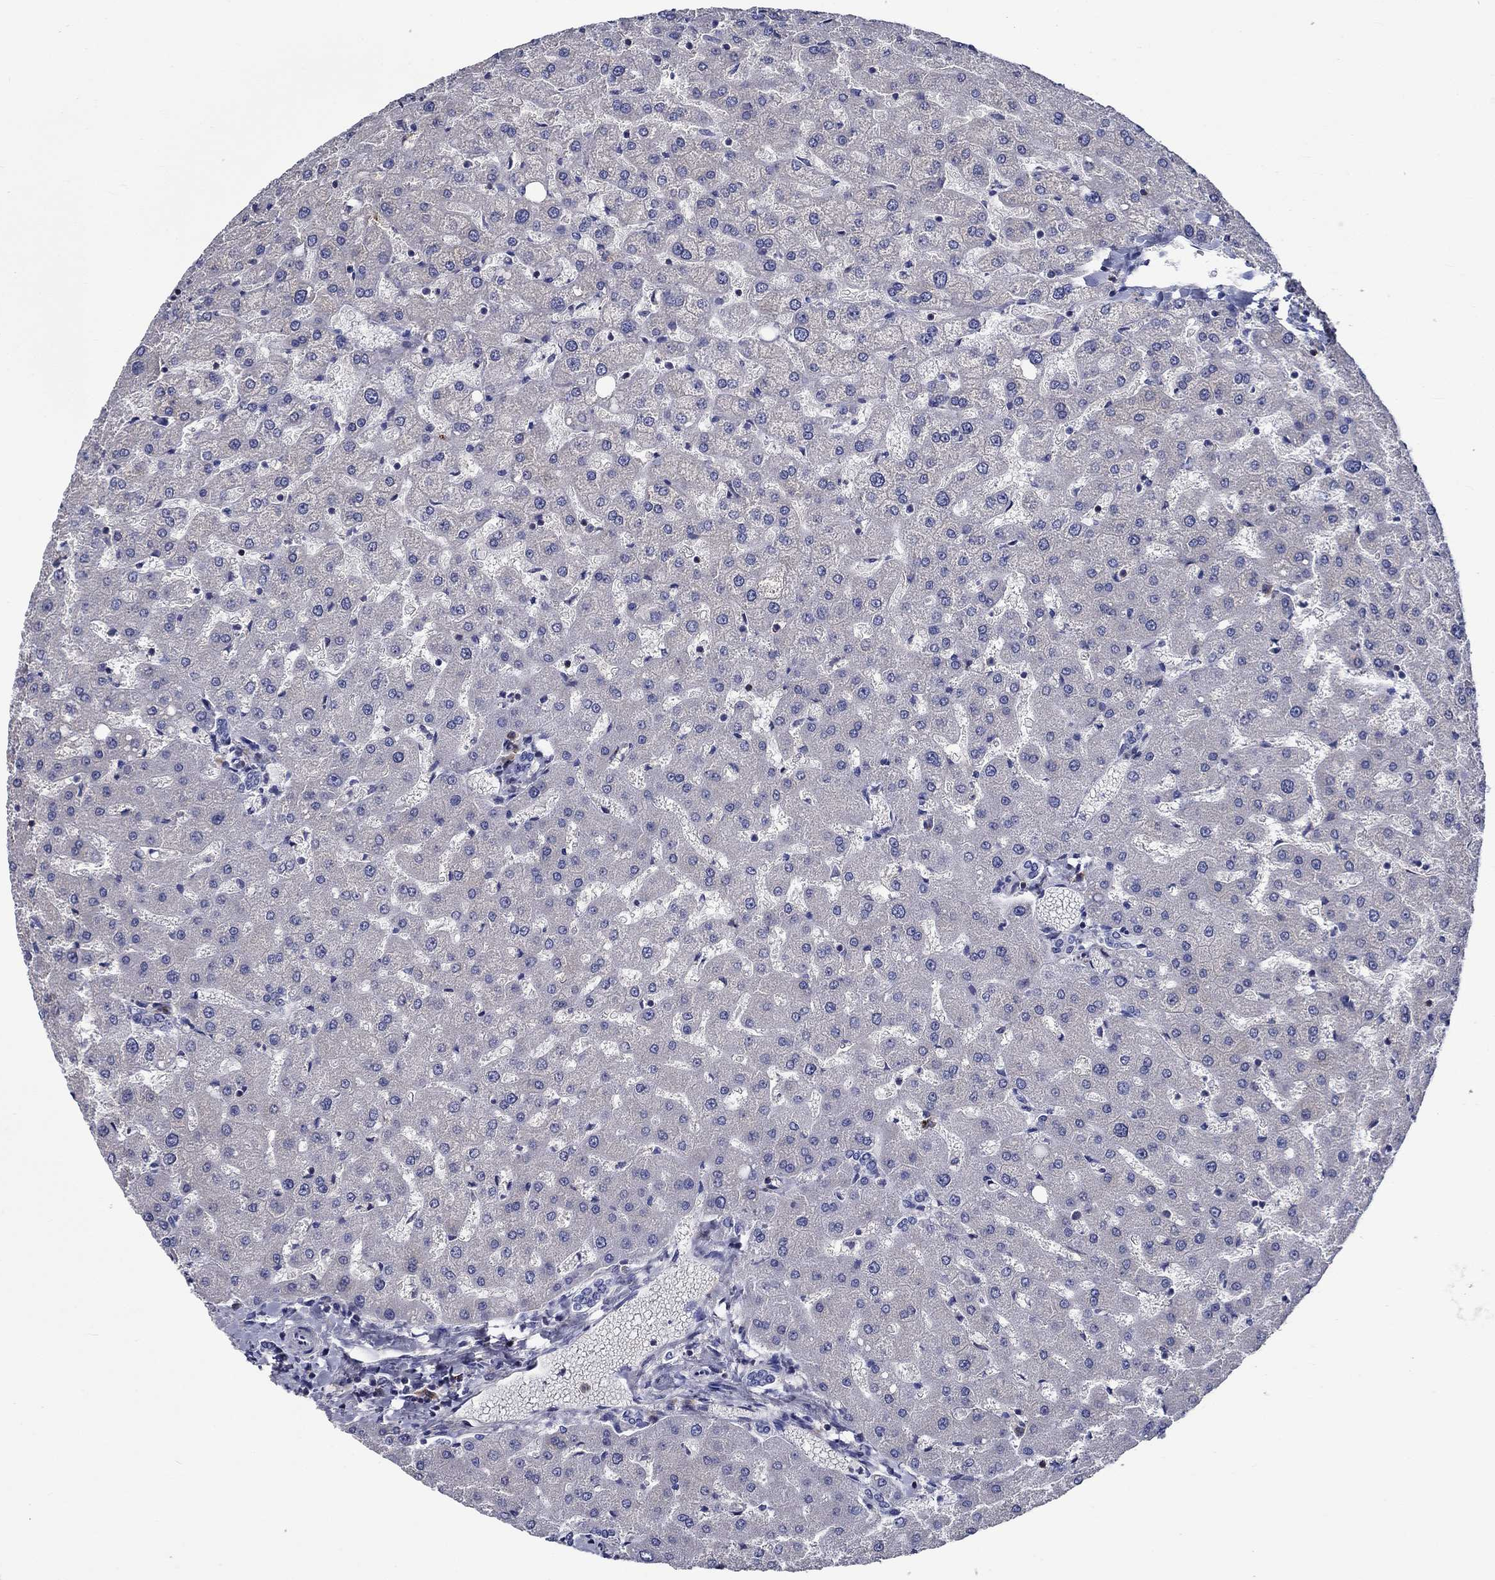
{"staining": {"intensity": "negative", "quantity": "none", "location": "none"}, "tissue": "liver", "cell_type": "Cholangiocytes", "image_type": "normal", "snomed": [{"axis": "morphology", "description": "Normal tissue, NOS"}, {"axis": "topography", "description": "Liver"}], "caption": "Immunohistochemistry (IHC) photomicrograph of benign liver: human liver stained with DAB reveals no significant protein expression in cholangiocytes. (DAB (3,3'-diaminobenzidine) IHC visualized using brightfield microscopy, high magnification).", "gene": "CNDP1", "patient": {"sex": "female", "age": 50}}